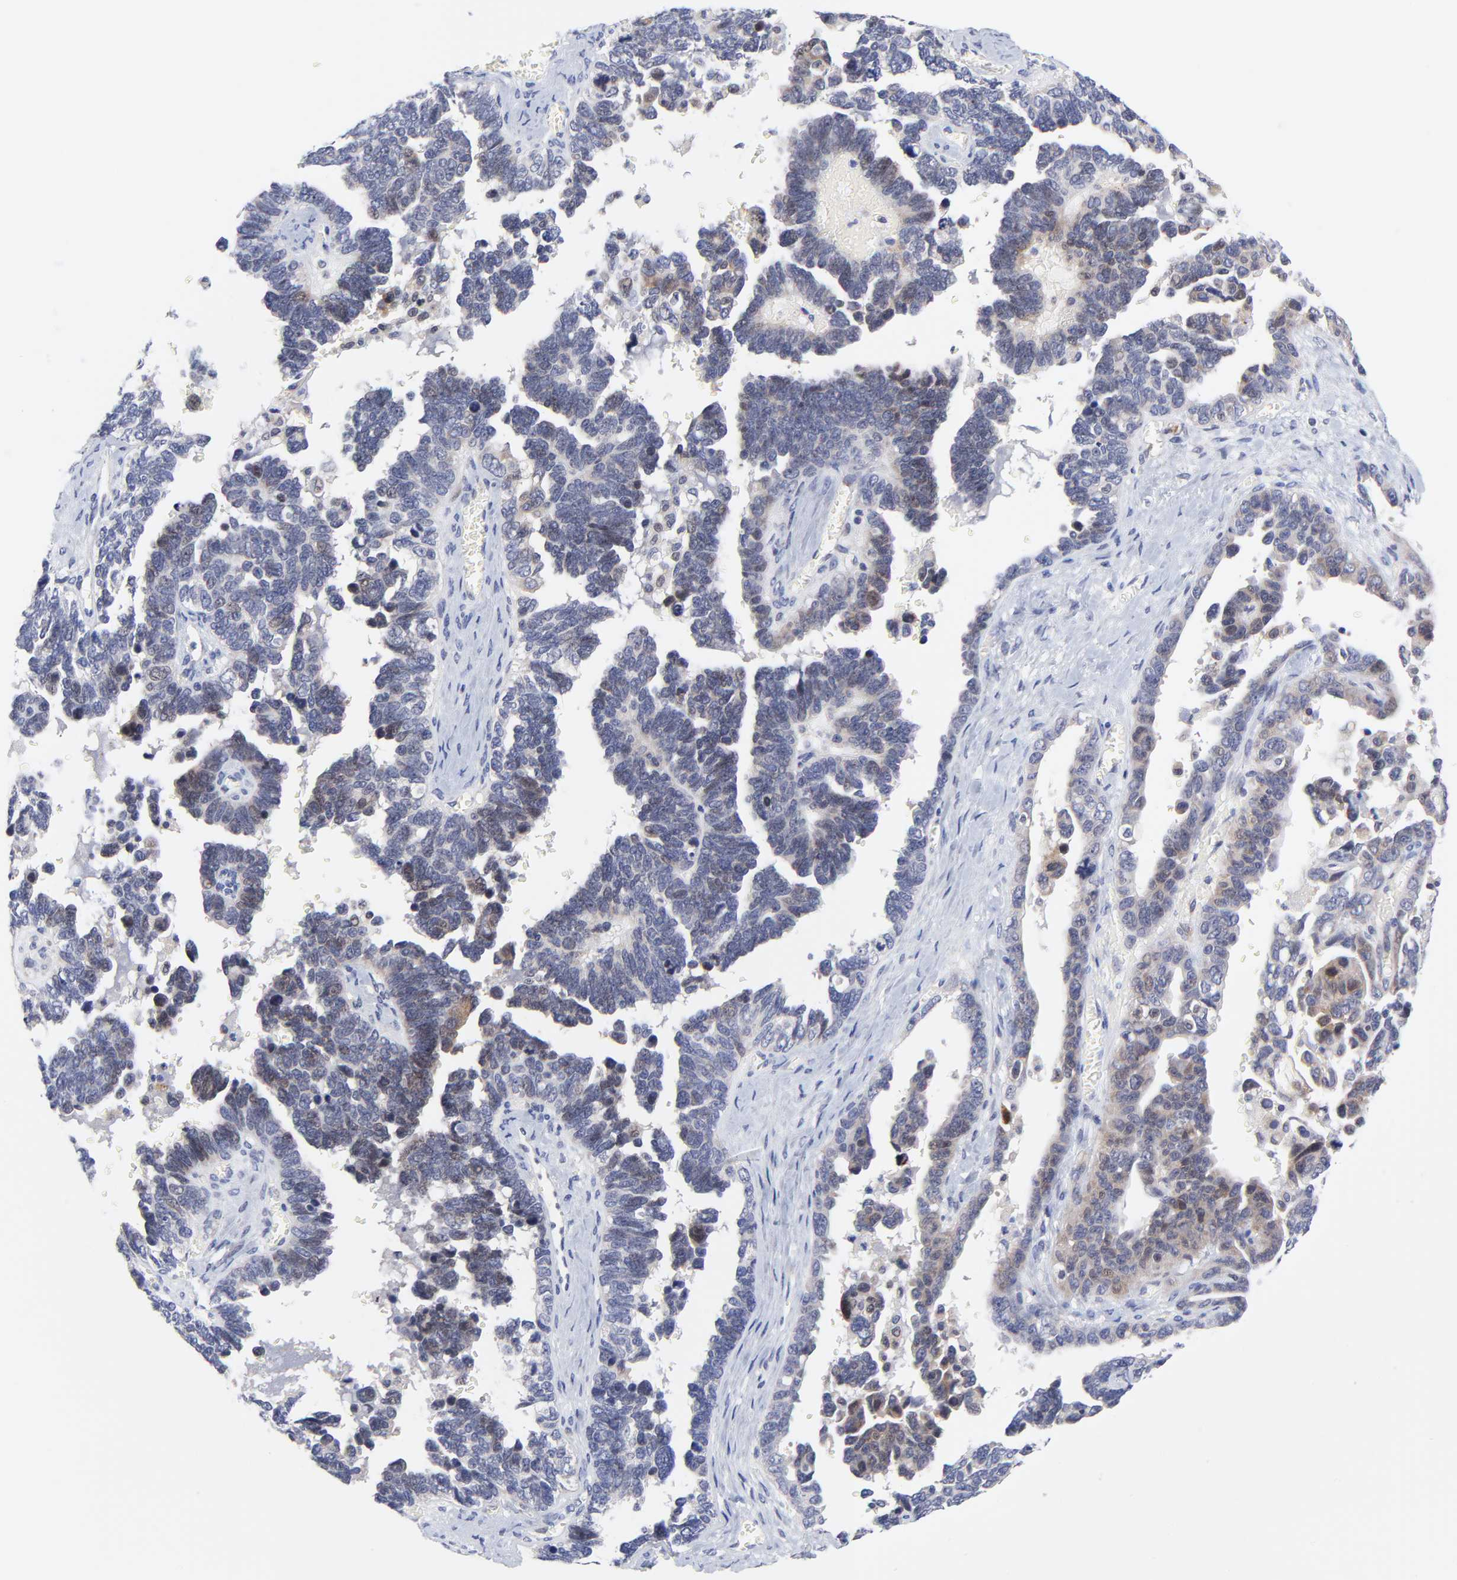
{"staining": {"intensity": "weak", "quantity": "<25%", "location": "nuclear"}, "tissue": "ovarian cancer", "cell_type": "Tumor cells", "image_type": "cancer", "snomed": [{"axis": "morphology", "description": "Cystadenocarcinoma, serous, NOS"}, {"axis": "topography", "description": "Ovary"}], "caption": "Protein analysis of ovarian cancer (serous cystadenocarcinoma) demonstrates no significant staining in tumor cells. The staining was performed using DAB (3,3'-diaminobenzidine) to visualize the protein expression in brown, while the nuclei were stained in blue with hematoxylin (Magnification: 20x).", "gene": "AFF2", "patient": {"sex": "female", "age": 69}}